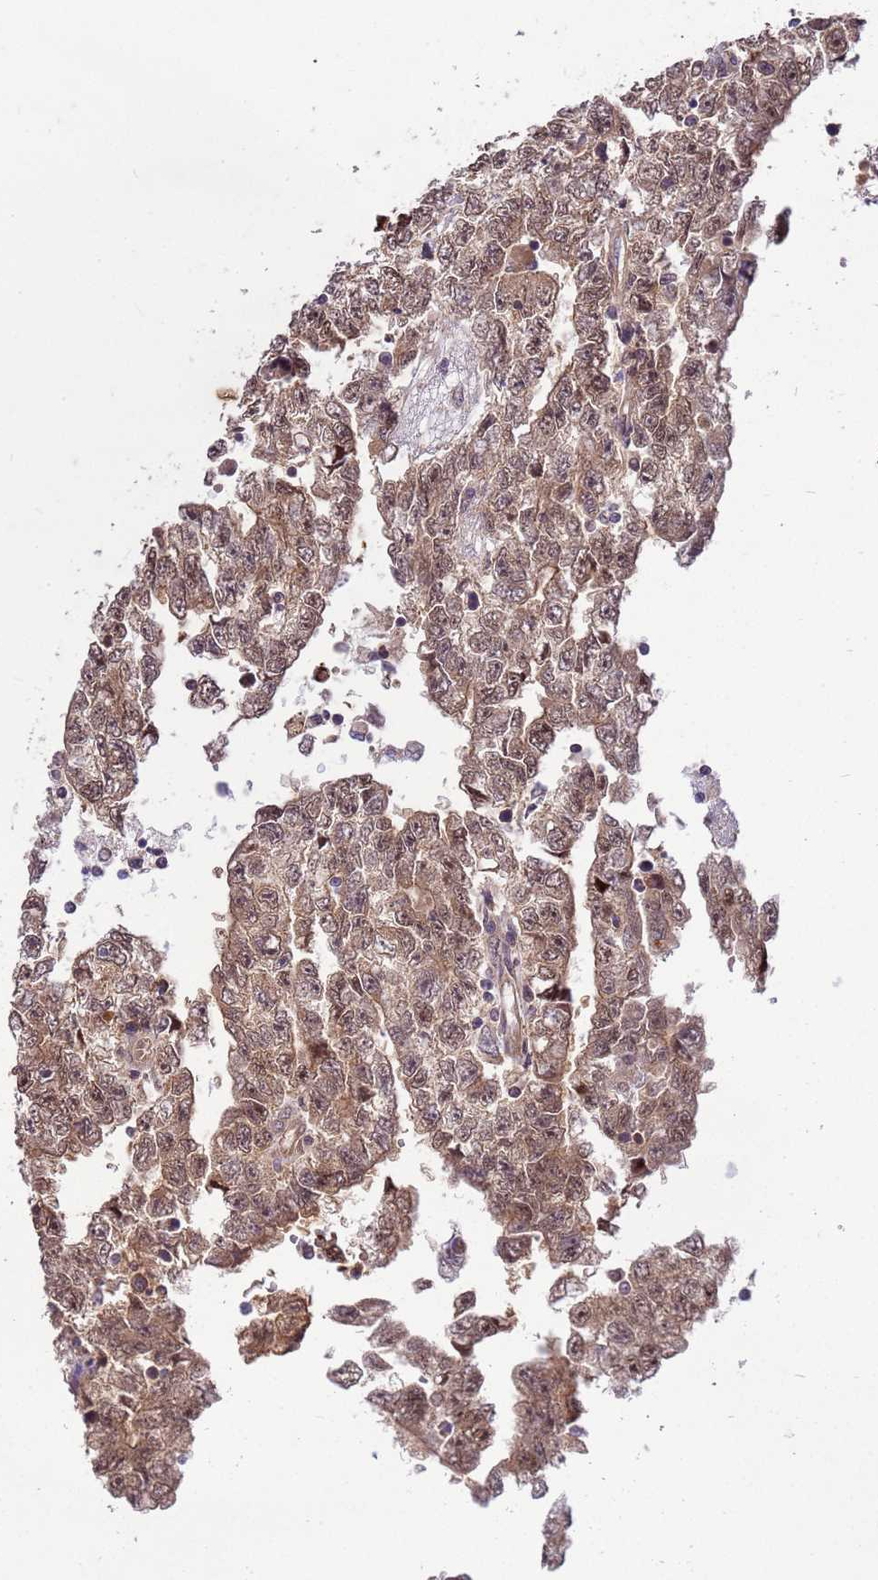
{"staining": {"intensity": "moderate", "quantity": ">75%", "location": "cytoplasmic/membranous,nuclear"}, "tissue": "testis cancer", "cell_type": "Tumor cells", "image_type": "cancer", "snomed": [{"axis": "morphology", "description": "Carcinoma, Embryonal, NOS"}, {"axis": "topography", "description": "Testis"}], "caption": "Moderate cytoplasmic/membranous and nuclear positivity is identified in about >75% of tumor cells in testis cancer. Nuclei are stained in blue.", "gene": "PPP2CB", "patient": {"sex": "male", "age": 25}}